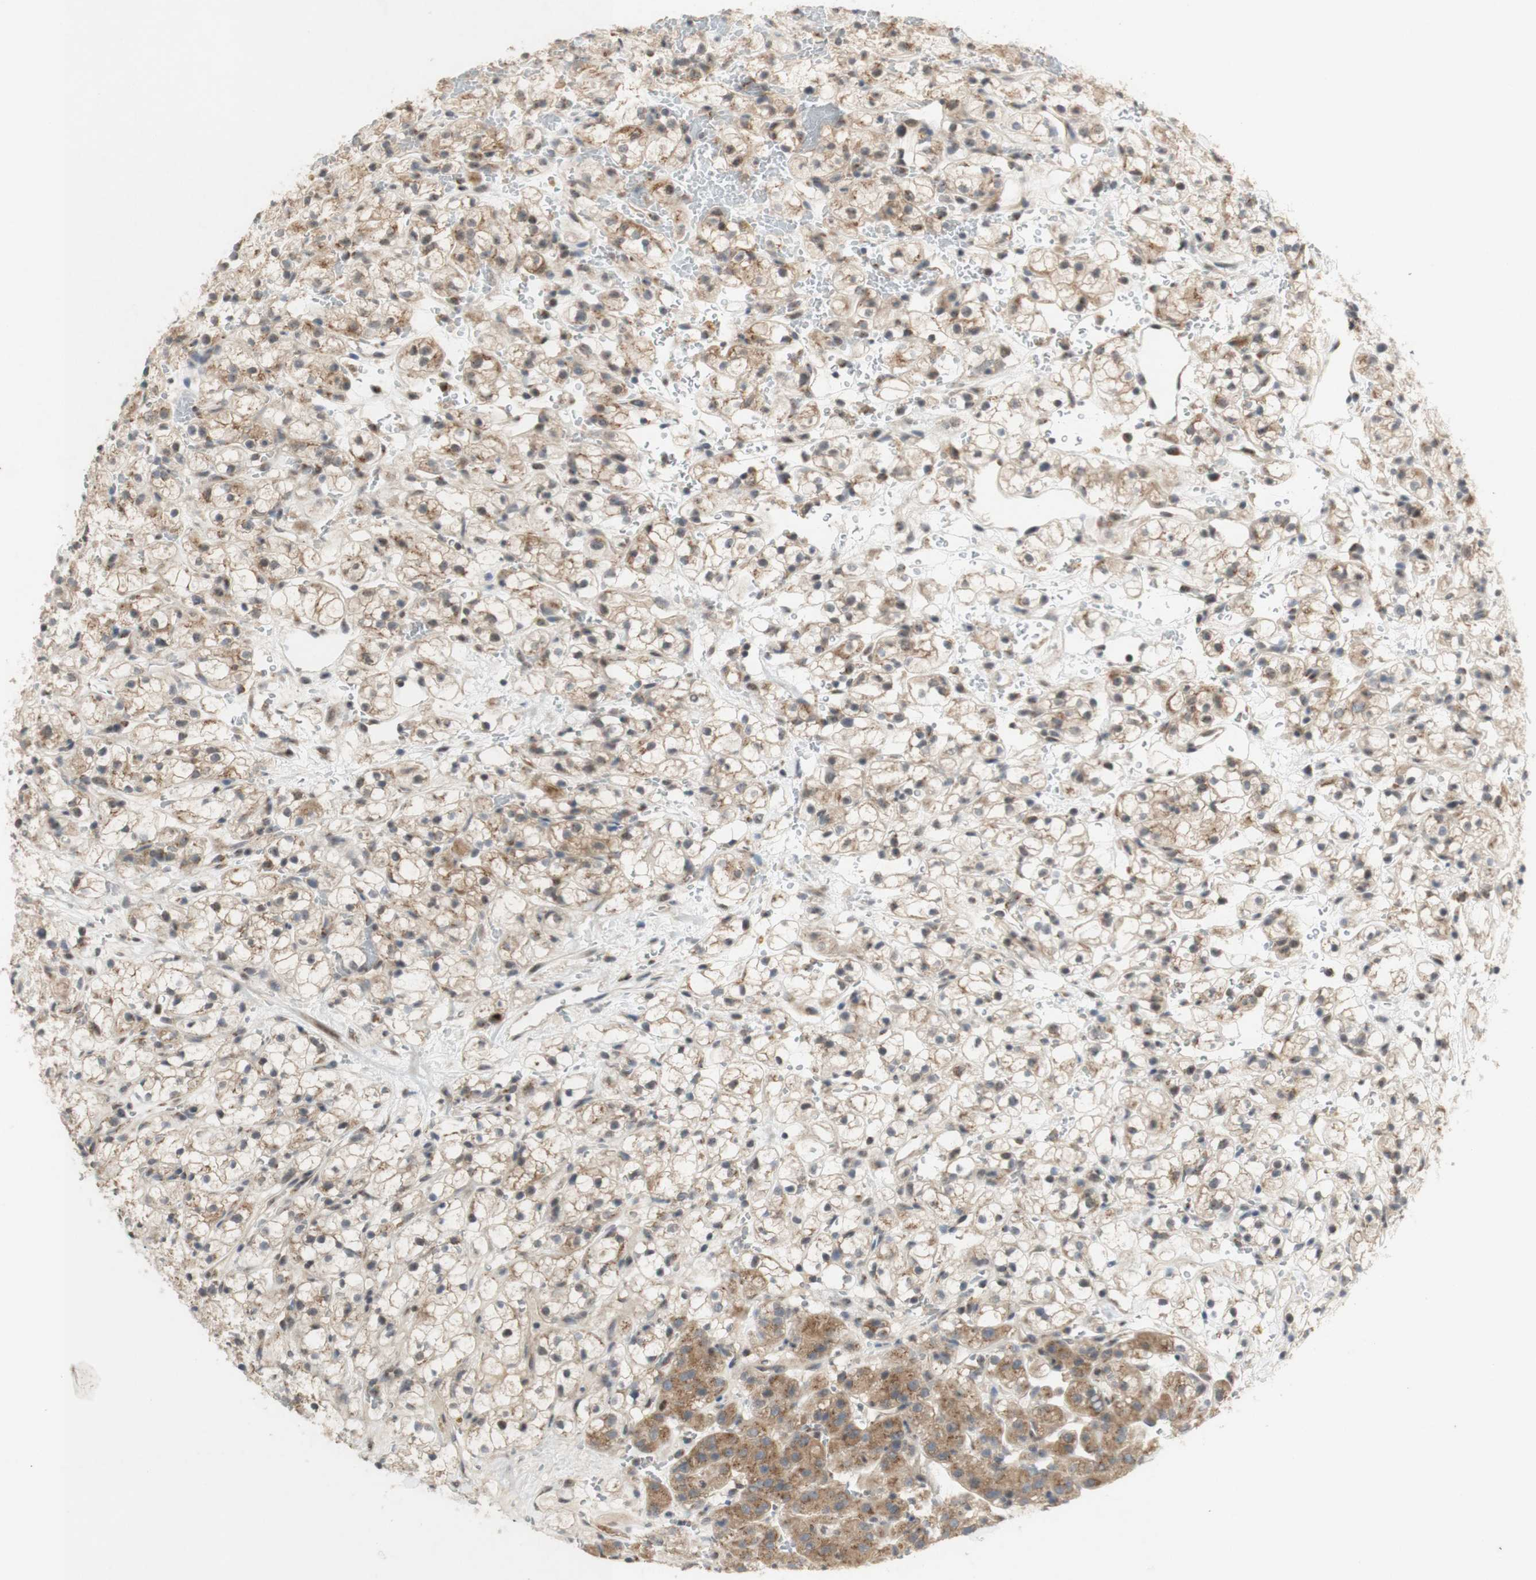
{"staining": {"intensity": "moderate", "quantity": ">75%", "location": "cytoplasmic/membranous"}, "tissue": "renal cancer", "cell_type": "Tumor cells", "image_type": "cancer", "snomed": [{"axis": "morphology", "description": "Adenocarcinoma, NOS"}, {"axis": "topography", "description": "Kidney"}], "caption": "Human renal adenocarcinoma stained with a brown dye demonstrates moderate cytoplasmic/membranous positive expression in approximately >75% of tumor cells.", "gene": "CYLD", "patient": {"sex": "male", "age": 61}}